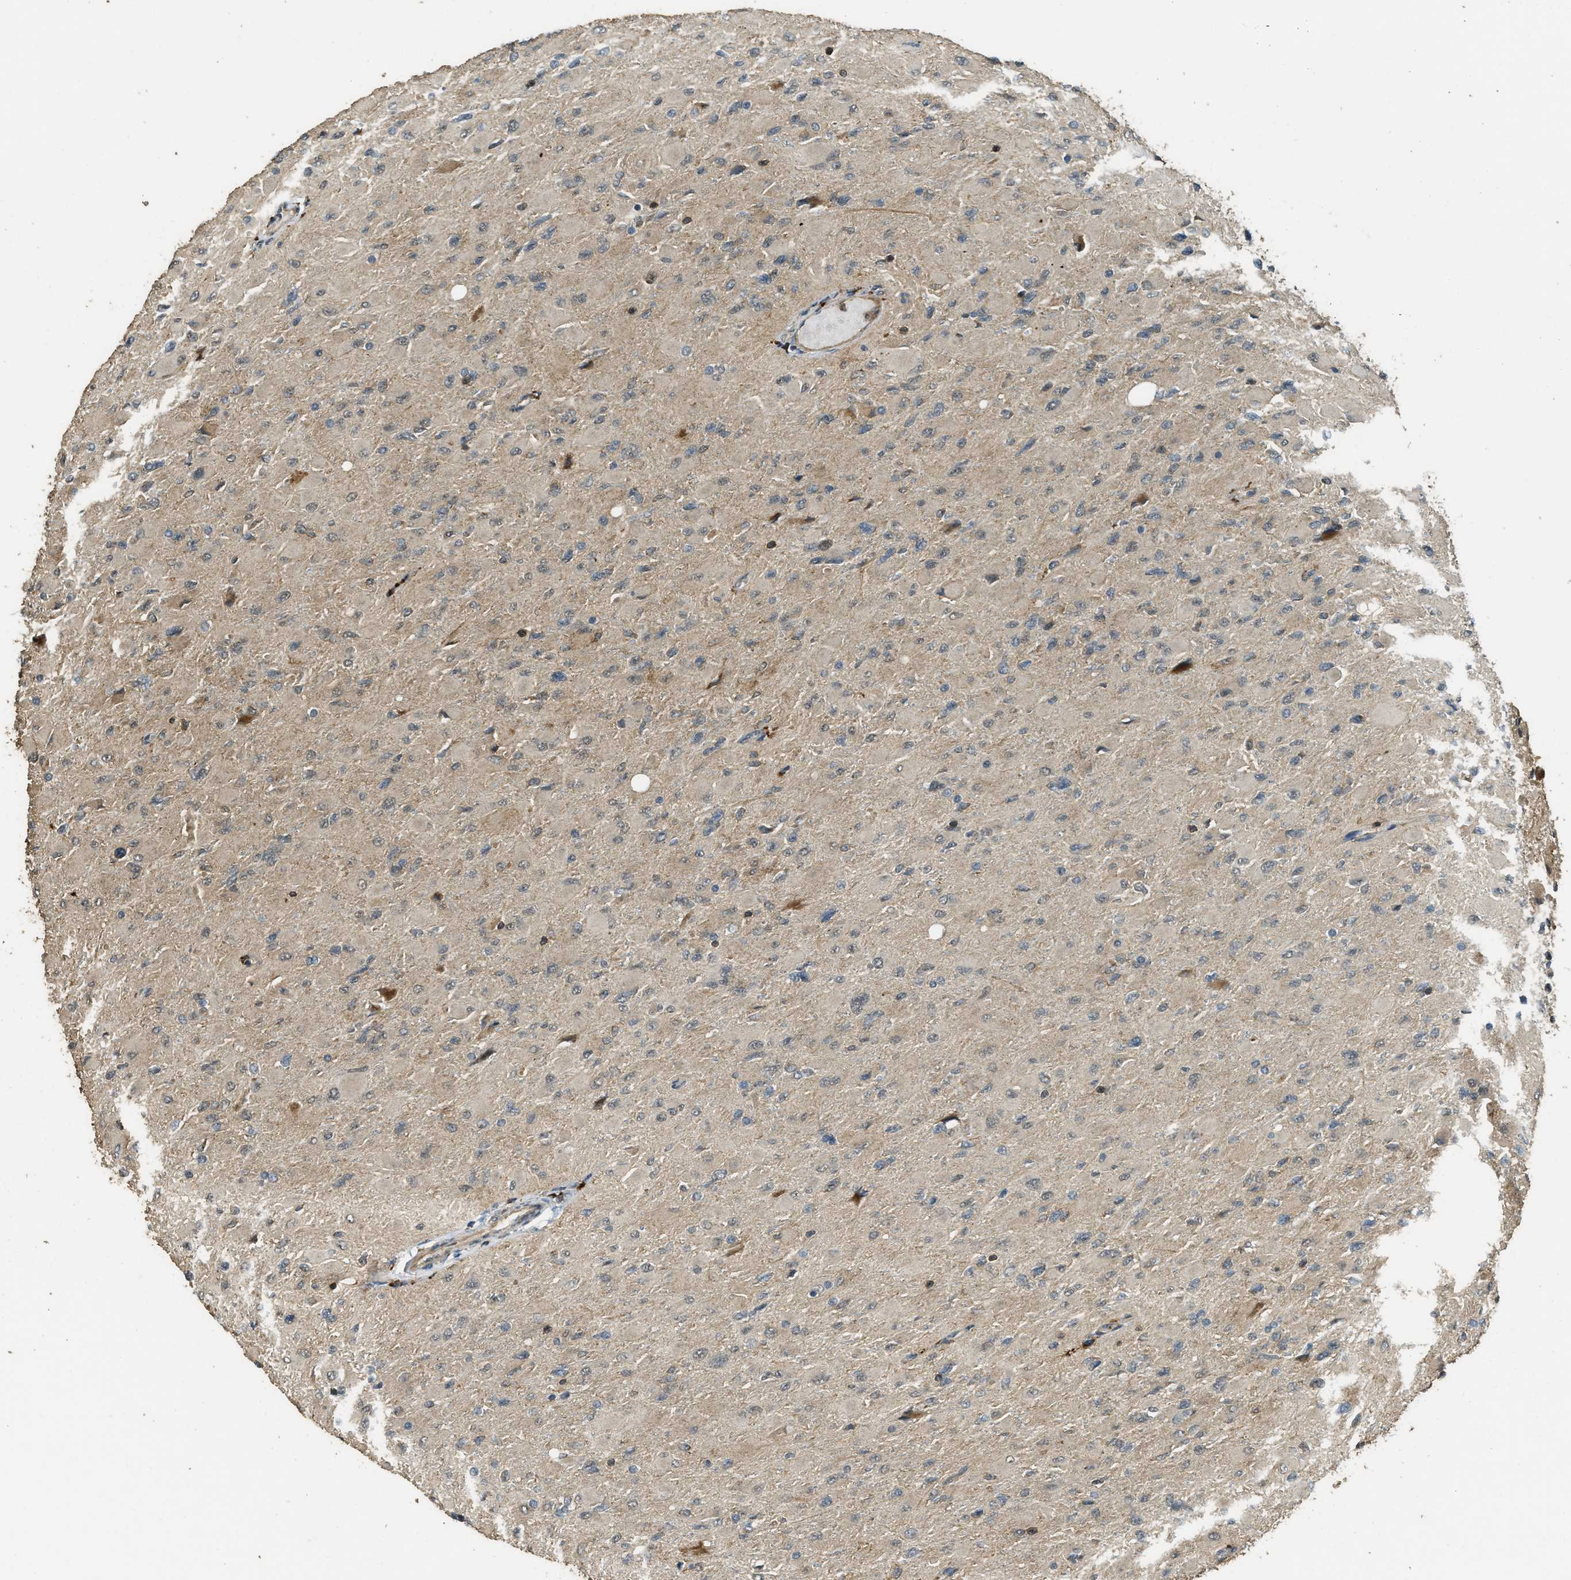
{"staining": {"intensity": "negative", "quantity": "none", "location": "none"}, "tissue": "glioma", "cell_type": "Tumor cells", "image_type": "cancer", "snomed": [{"axis": "morphology", "description": "Glioma, malignant, High grade"}, {"axis": "topography", "description": "Cerebral cortex"}], "caption": "DAB immunohistochemical staining of glioma demonstrates no significant expression in tumor cells.", "gene": "PPP6R3", "patient": {"sex": "female", "age": 36}}